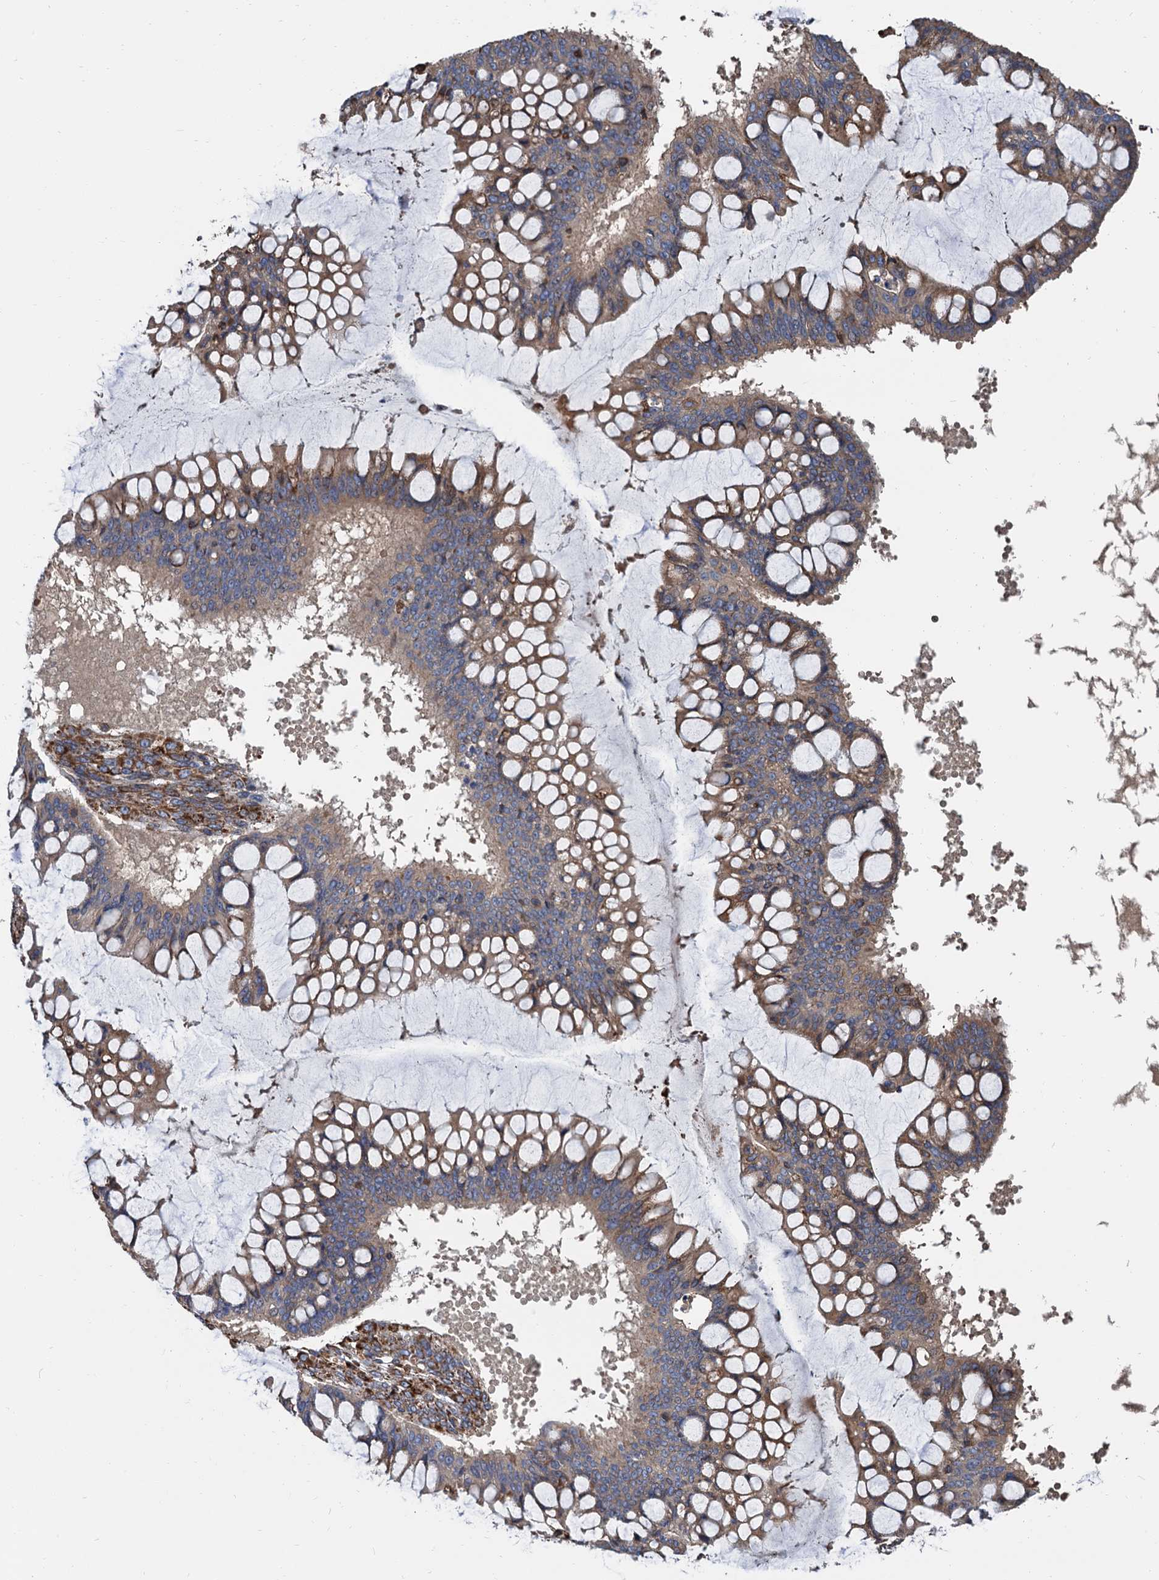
{"staining": {"intensity": "weak", "quantity": ">75%", "location": "cytoplasmic/membranous"}, "tissue": "ovarian cancer", "cell_type": "Tumor cells", "image_type": "cancer", "snomed": [{"axis": "morphology", "description": "Cystadenocarcinoma, mucinous, NOS"}, {"axis": "topography", "description": "Ovary"}], "caption": "Human ovarian cancer (mucinous cystadenocarcinoma) stained for a protein (brown) displays weak cytoplasmic/membranous positive staining in approximately >75% of tumor cells.", "gene": "CNNM1", "patient": {"sex": "female", "age": 73}}